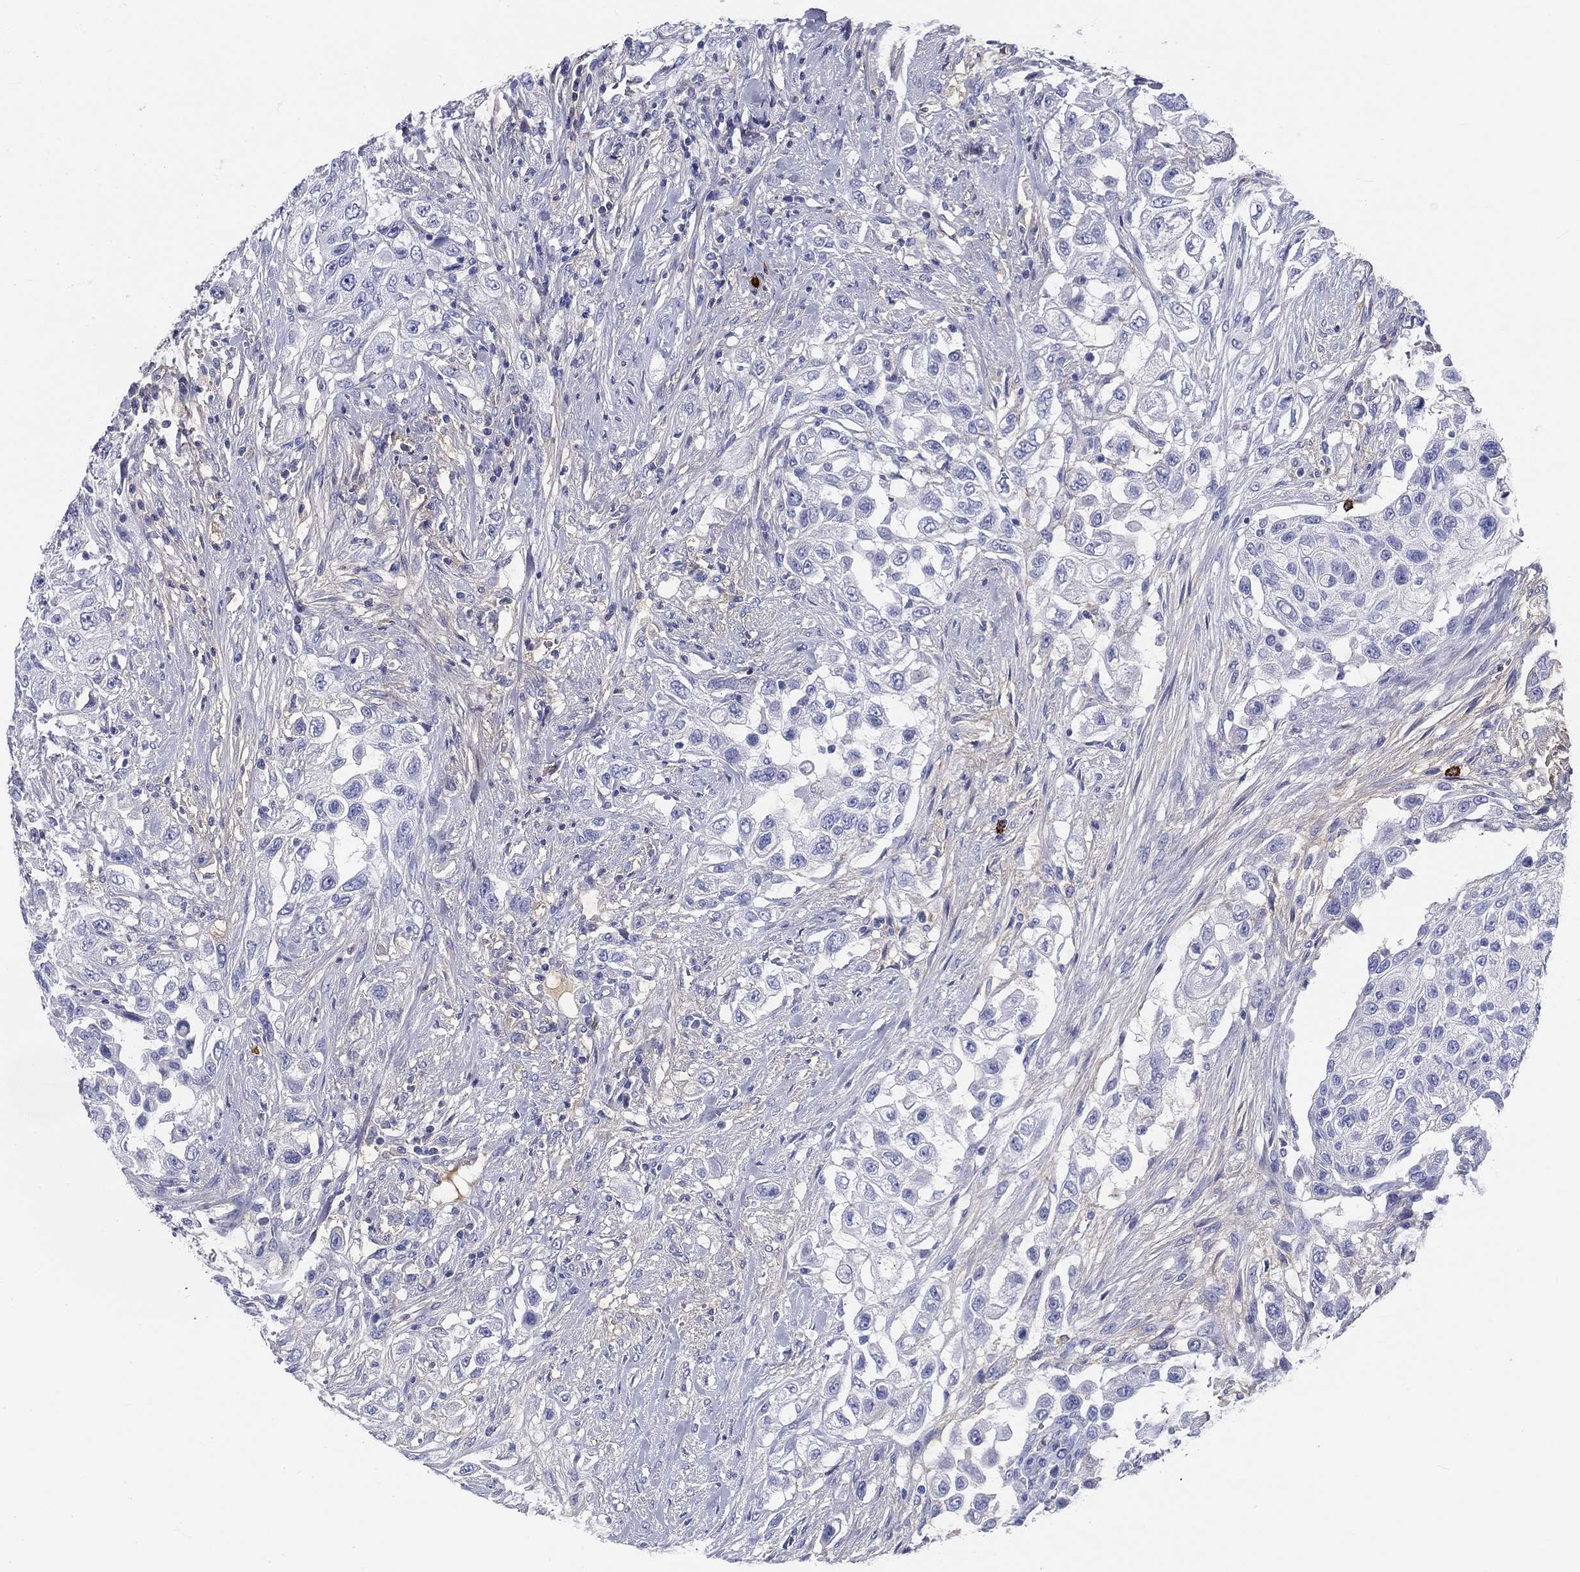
{"staining": {"intensity": "negative", "quantity": "none", "location": "none"}, "tissue": "urothelial cancer", "cell_type": "Tumor cells", "image_type": "cancer", "snomed": [{"axis": "morphology", "description": "Urothelial carcinoma, High grade"}, {"axis": "topography", "description": "Urinary bladder"}], "caption": "Human urothelial cancer stained for a protein using IHC shows no staining in tumor cells.", "gene": "CD40LG", "patient": {"sex": "female", "age": 56}}